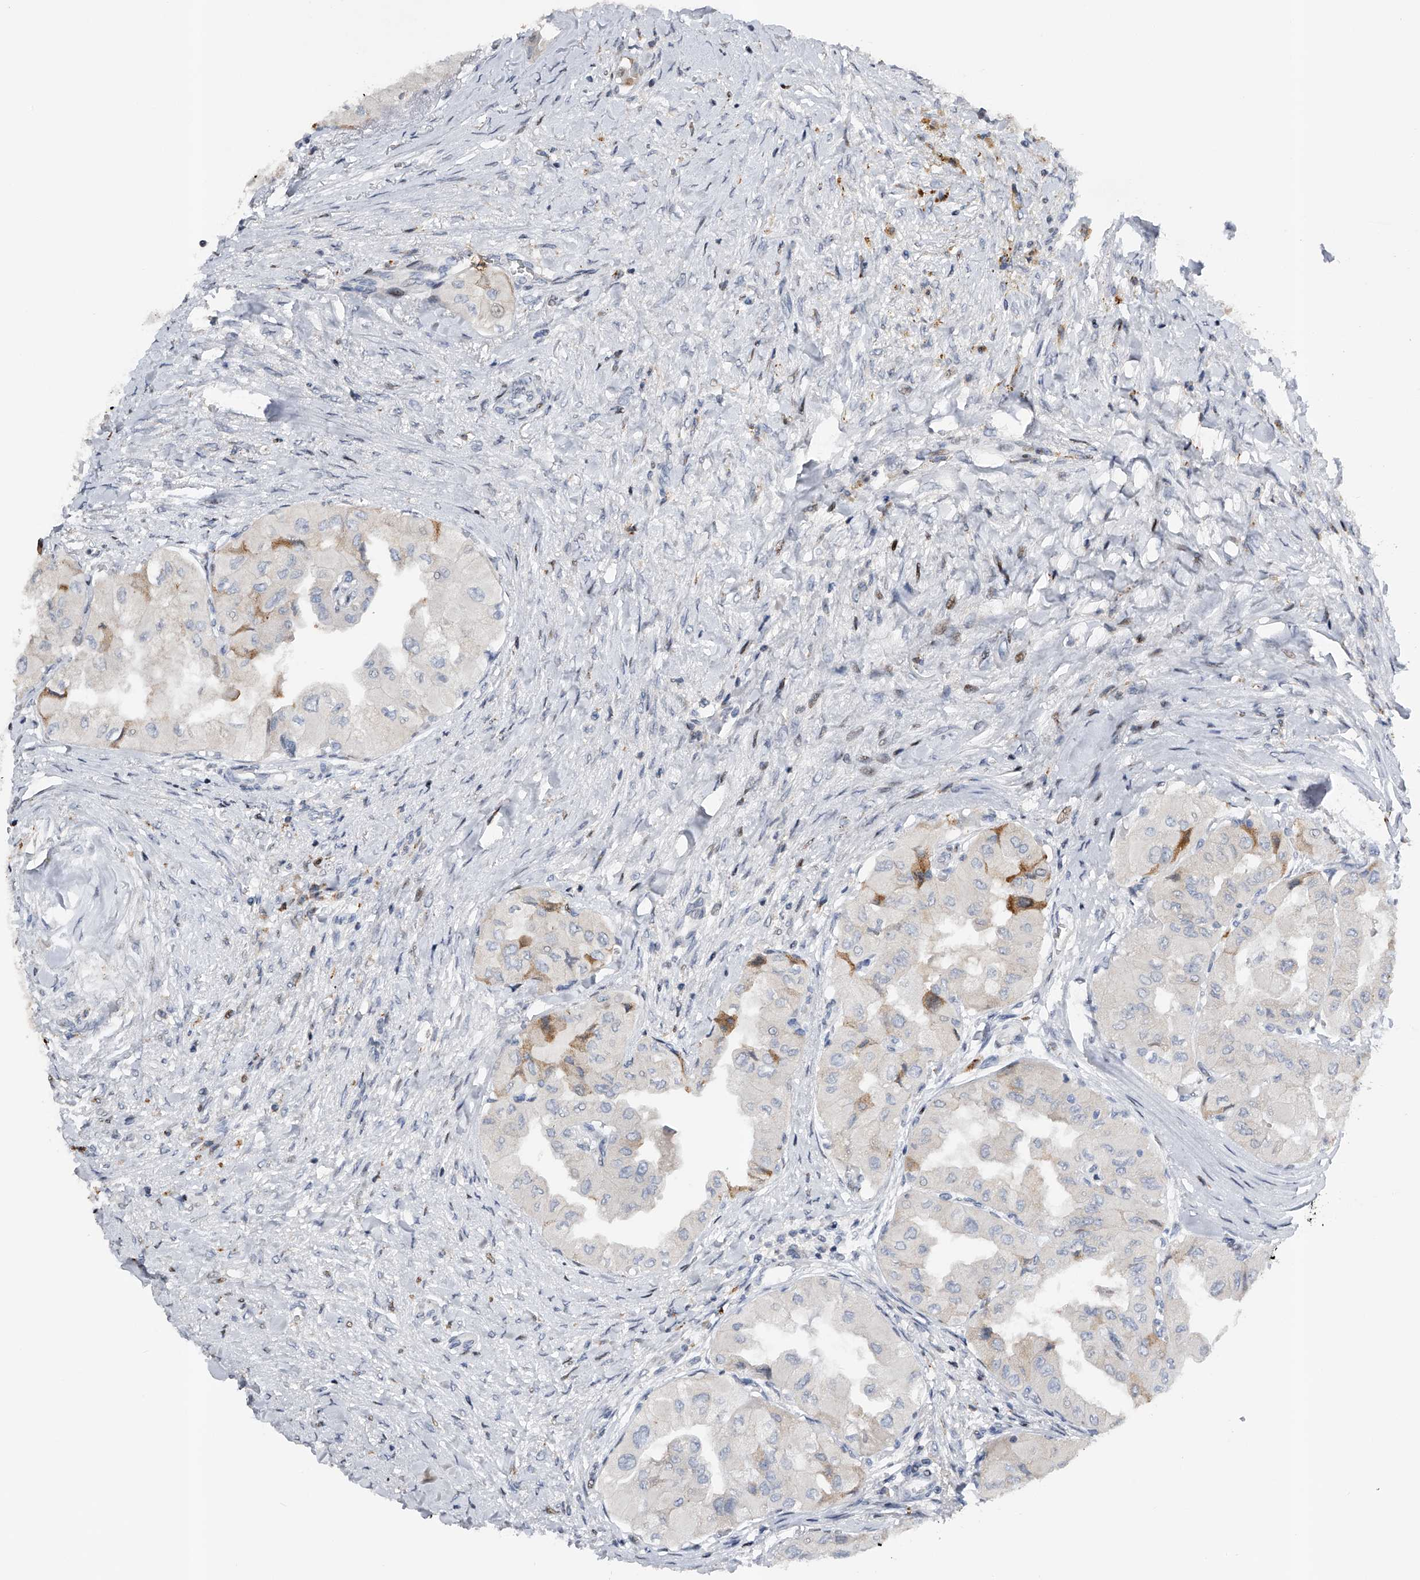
{"staining": {"intensity": "negative", "quantity": "none", "location": "none"}, "tissue": "thyroid cancer", "cell_type": "Tumor cells", "image_type": "cancer", "snomed": [{"axis": "morphology", "description": "Papillary adenocarcinoma, NOS"}, {"axis": "topography", "description": "Thyroid gland"}], "caption": "The immunohistochemistry (IHC) histopathology image has no significant expression in tumor cells of thyroid papillary adenocarcinoma tissue.", "gene": "RWDD2A", "patient": {"sex": "female", "age": 59}}